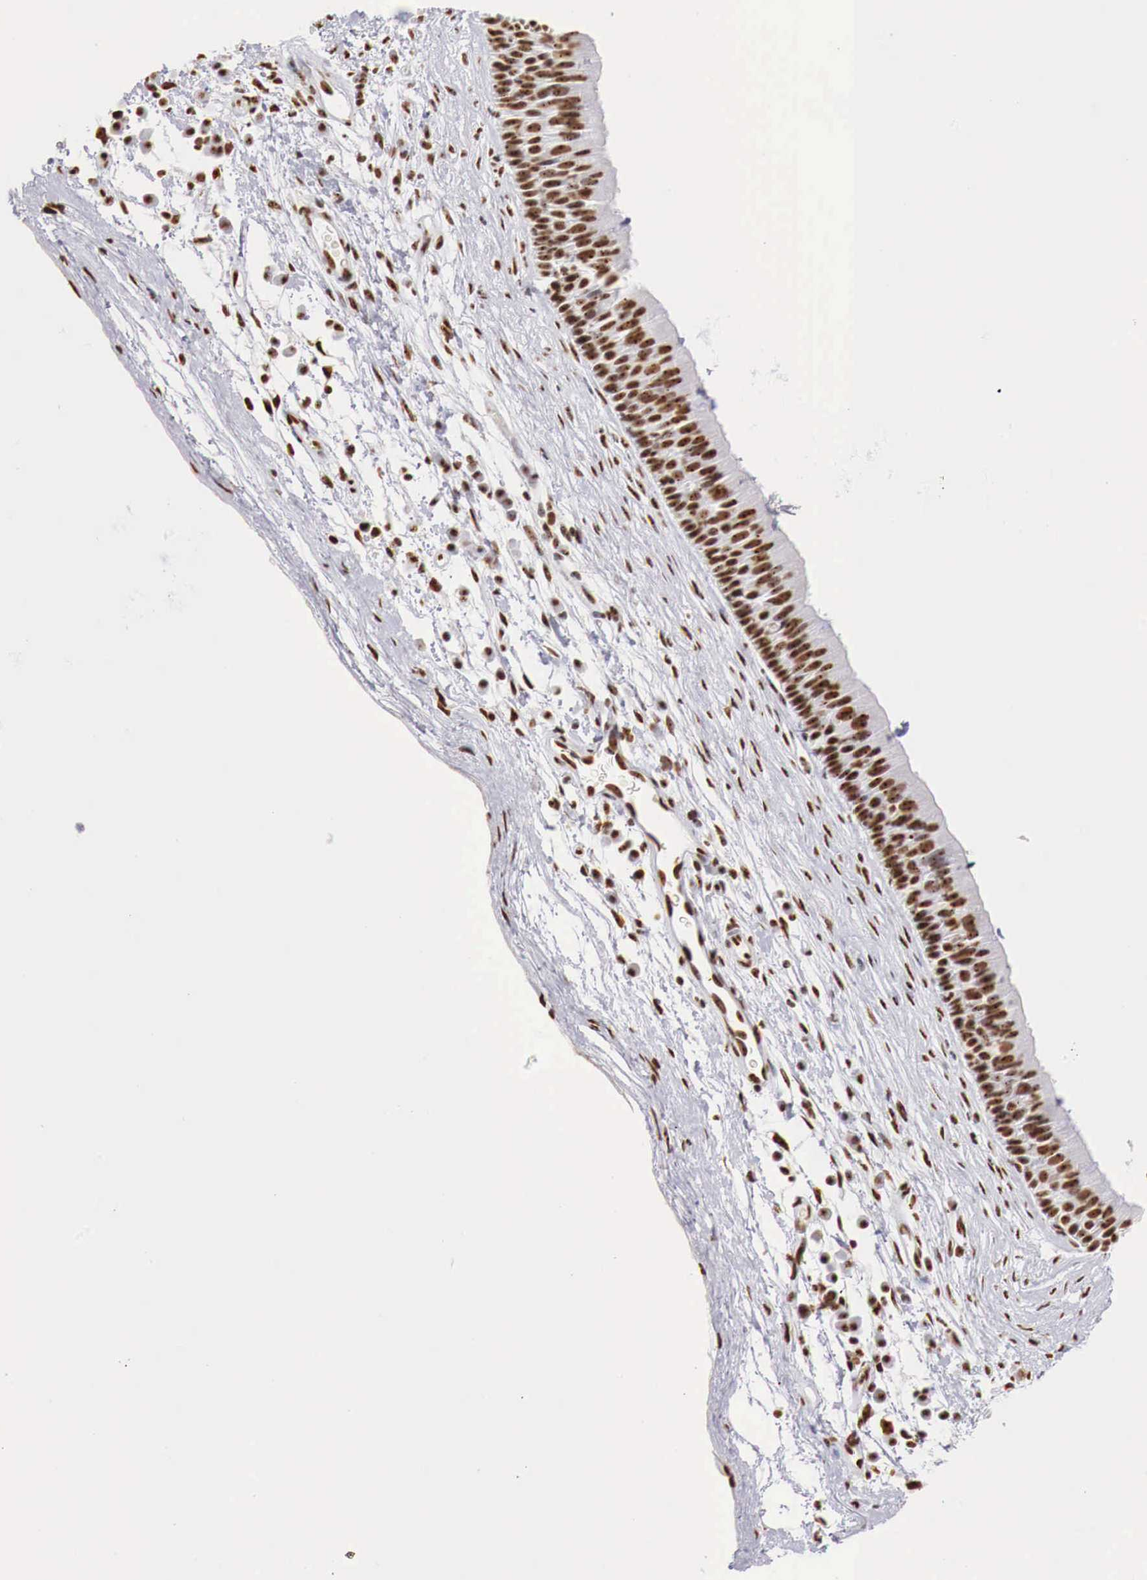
{"staining": {"intensity": "strong", "quantity": ">75%", "location": "nuclear"}, "tissue": "nasopharynx", "cell_type": "Respiratory epithelial cells", "image_type": "normal", "snomed": [{"axis": "morphology", "description": "Normal tissue, NOS"}, {"axis": "topography", "description": "Nasopharynx"}], "caption": "Normal nasopharynx shows strong nuclear expression in about >75% of respiratory epithelial cells.", "gene": "DKC1", "patient": {"sex": "male", "age": 13}}